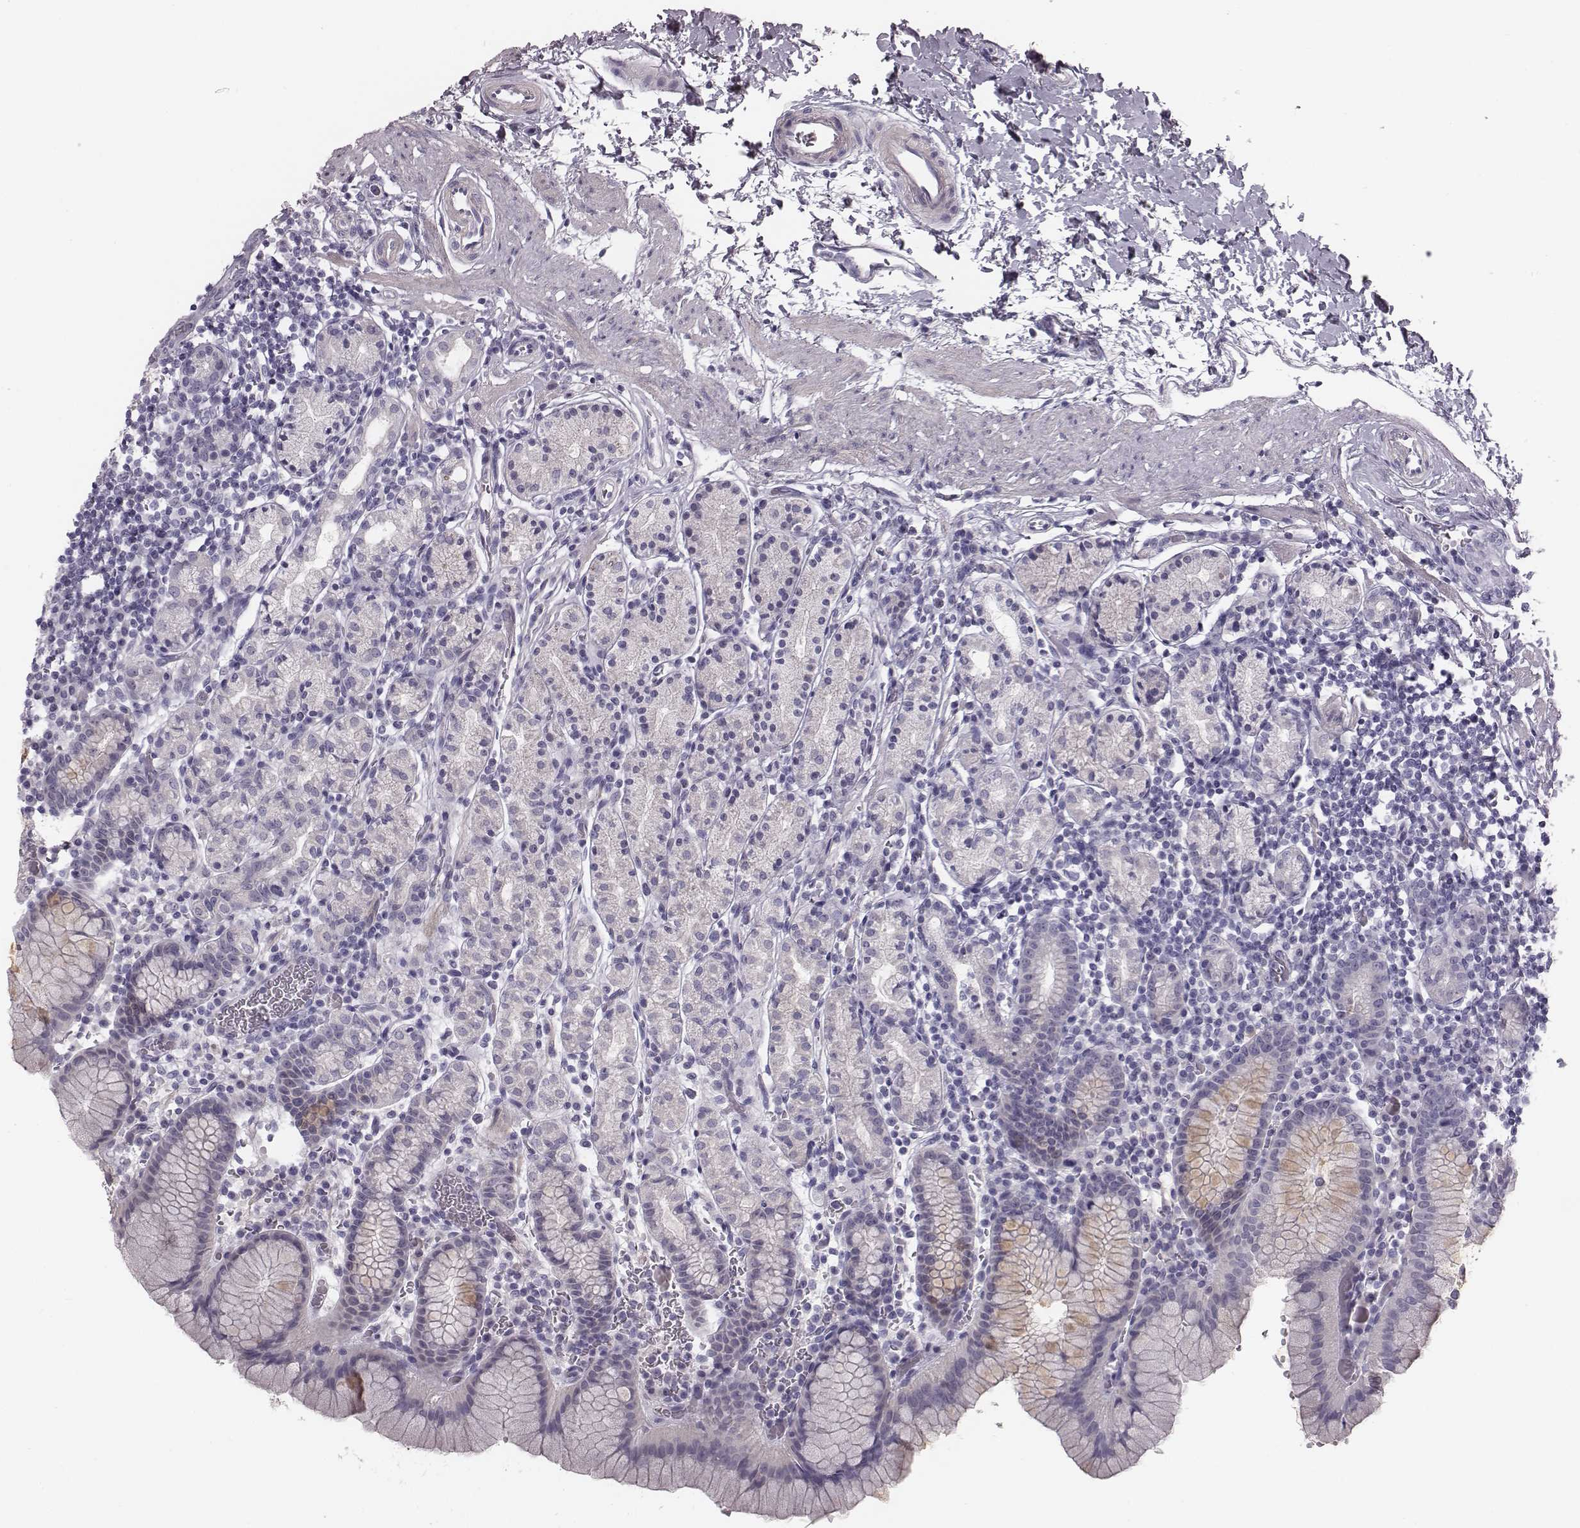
{"staining": {"intensity": "negative", "quantity": "none", "location": "none"}, "tissue": "stomach", "cell_type": "Glandular cells", "image_type": "normal", "snomed": [{"axis": "morphology", "description": "Normal tissue, NOS"}, {"axis": "topography", "description": "Stomach, upper"}, {"axis": "topography", "description": "Stomach"}], "caption": "A micrograph of human stomach is negative for staining in glandular cells. (IHC, brightfield microscopy, high magnification).", "gene": "CRISP1", "patient": {"sex": "male", "age": 62}}